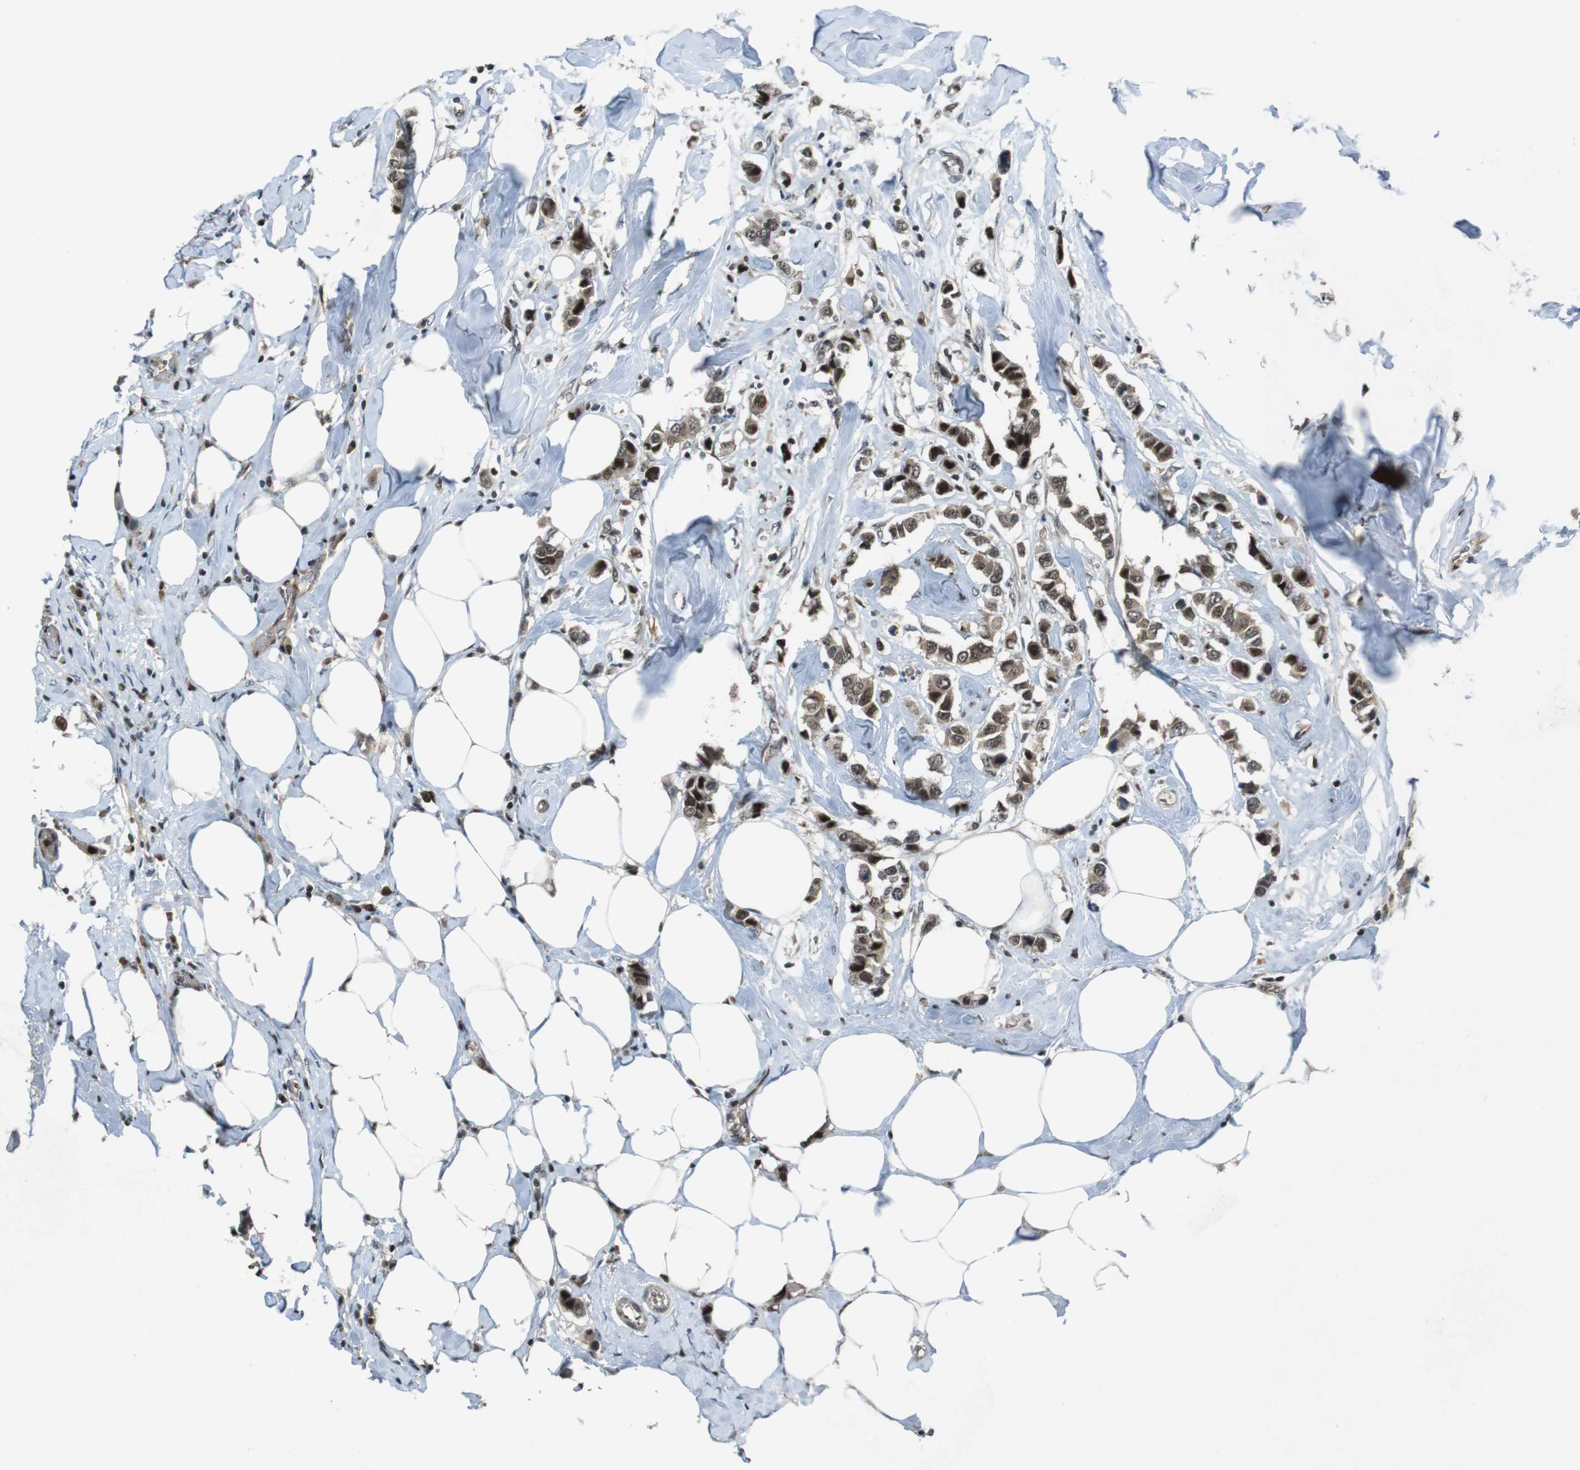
{"staining": {"intensity": "strong", "quantity": ">75%", "location": "cytoplasmic/membranous,nuclear"}, "tissue": "breast cancer", "cell_type": "Tumor cells", "image_type": "cancer", "snomed": [{"axis": "morphology", "description": "Normal tissue, NOS"}, {"axis": "morphology", "description": "Duct carcinoma"}, {"axis": "topography", "description": "Breast"}], "caption": "About >75% of tumor cells in intraductal carcinoma (breast) demonstrate strong cytoplasmic/membranous and nuclear protein staining as visualized by brown immunohistochemical staining.", "gene": "MAPKAPK5", "patient": {"sex": "female", "age": 50}}